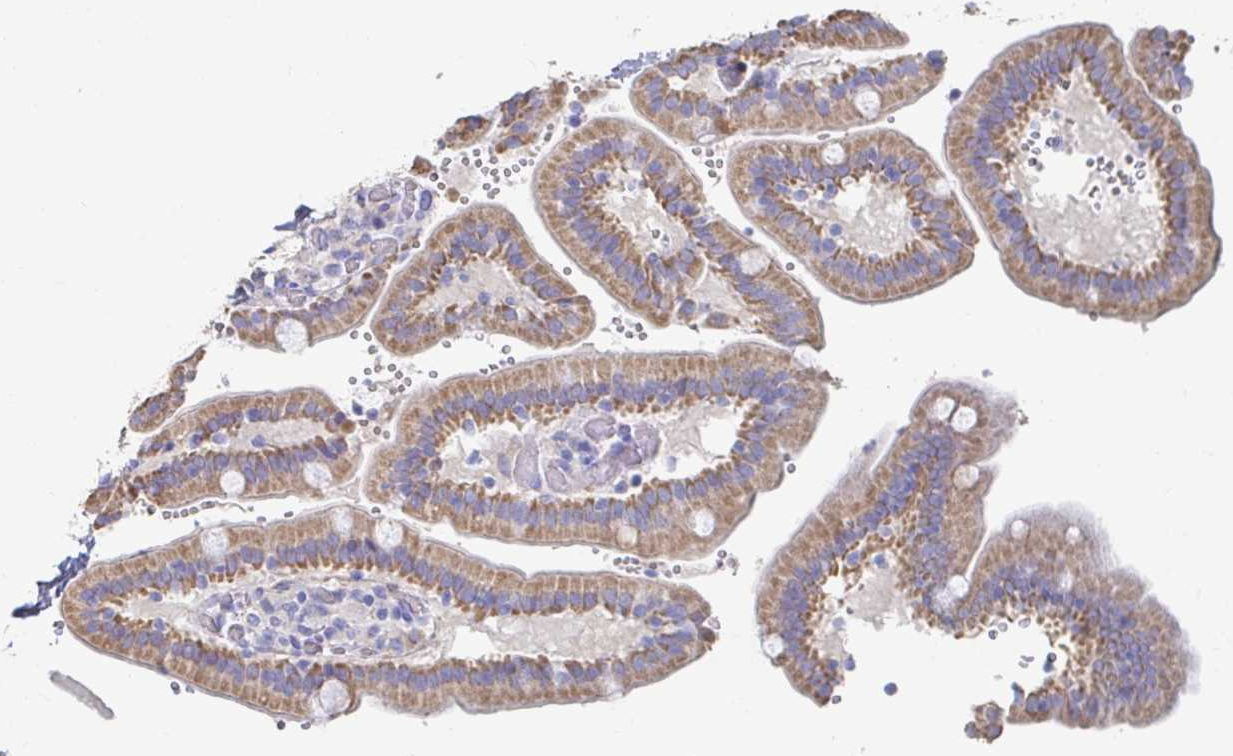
{"staining": {"intensity": "weak", "quantity": "25%-75%", "location": "cytoplasmic/membranous"}, "tissue": "duodenum", "cell_type": "Glandular cells", "image_type": "normal", "snomed": [{"axis": "morphology", "description": "Normal tissue, NOS"}, {"axis": "topography", "description": "Duodenum"}], "caption": "This is a histology image of immunohistochemistry staining of normal duodenum, which shows weak expression in the cytoplasmic/membranous of glandular cells.", "gene": "LAMC3", "patient": {"sex": "female", "age": 62}}